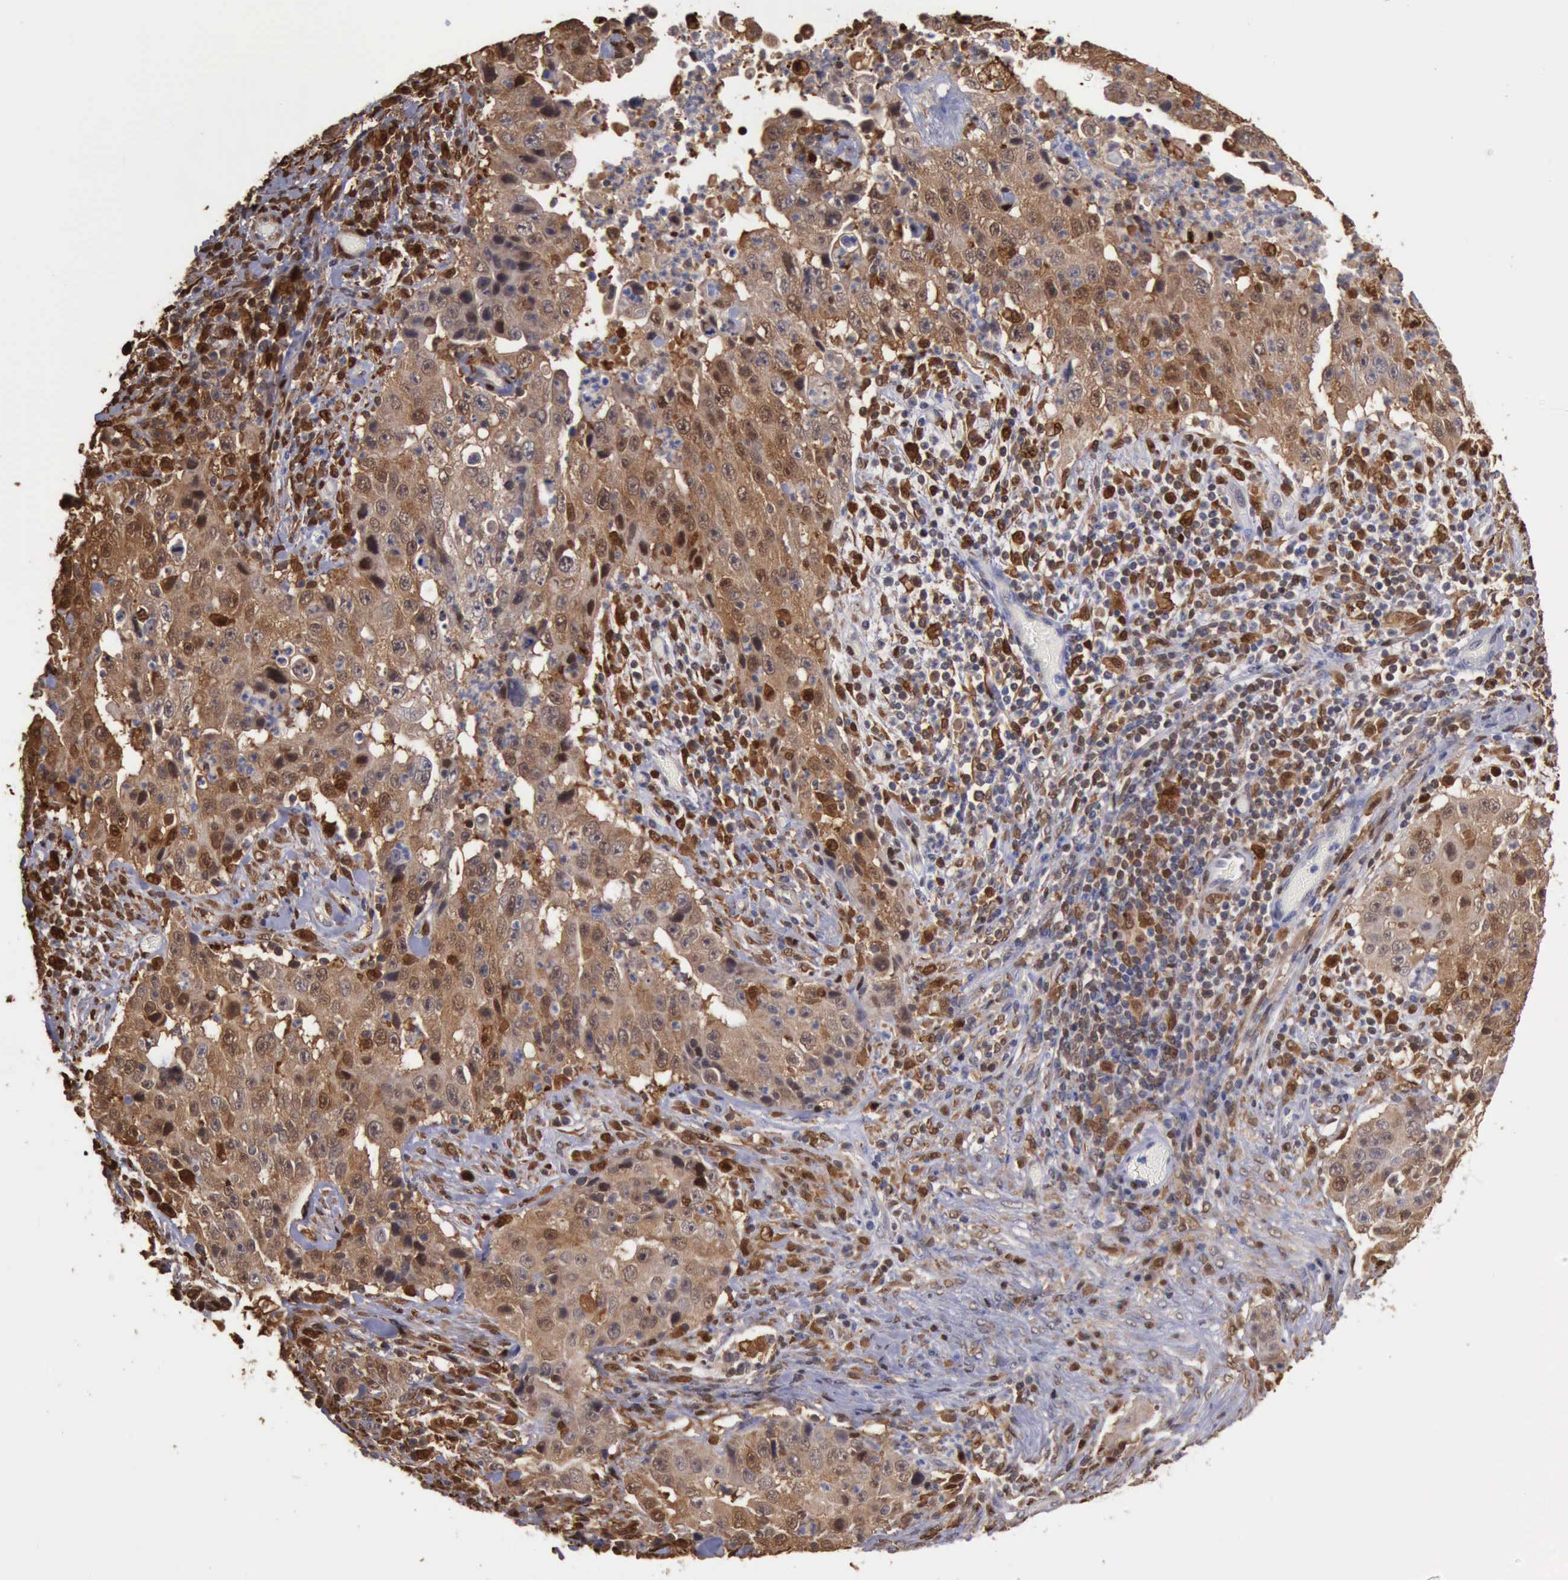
{"staining": {"intensity": "moderate", "quantity": ">75%", "location": "cytoplasmic/membranous,nuclear"}, "tissue": "lung cancer", "cell_type": "Tumor cells", "image_type": "cancer", "snomed": [{"axis": "morphology", "description": "Squamous cell carcinoma, NOS"}, {"axis": "topography", "description": "Lung"}], "caption": "An image showing moderate cytoplasmic/membranous and nuclear staining in approximately >75% of tumor cells in lung squamous cell carcinoma, as visualized by brown immunohistochemical staining.", "gene": "STAT1", "patient": {"sex": "male", "age": 64}}